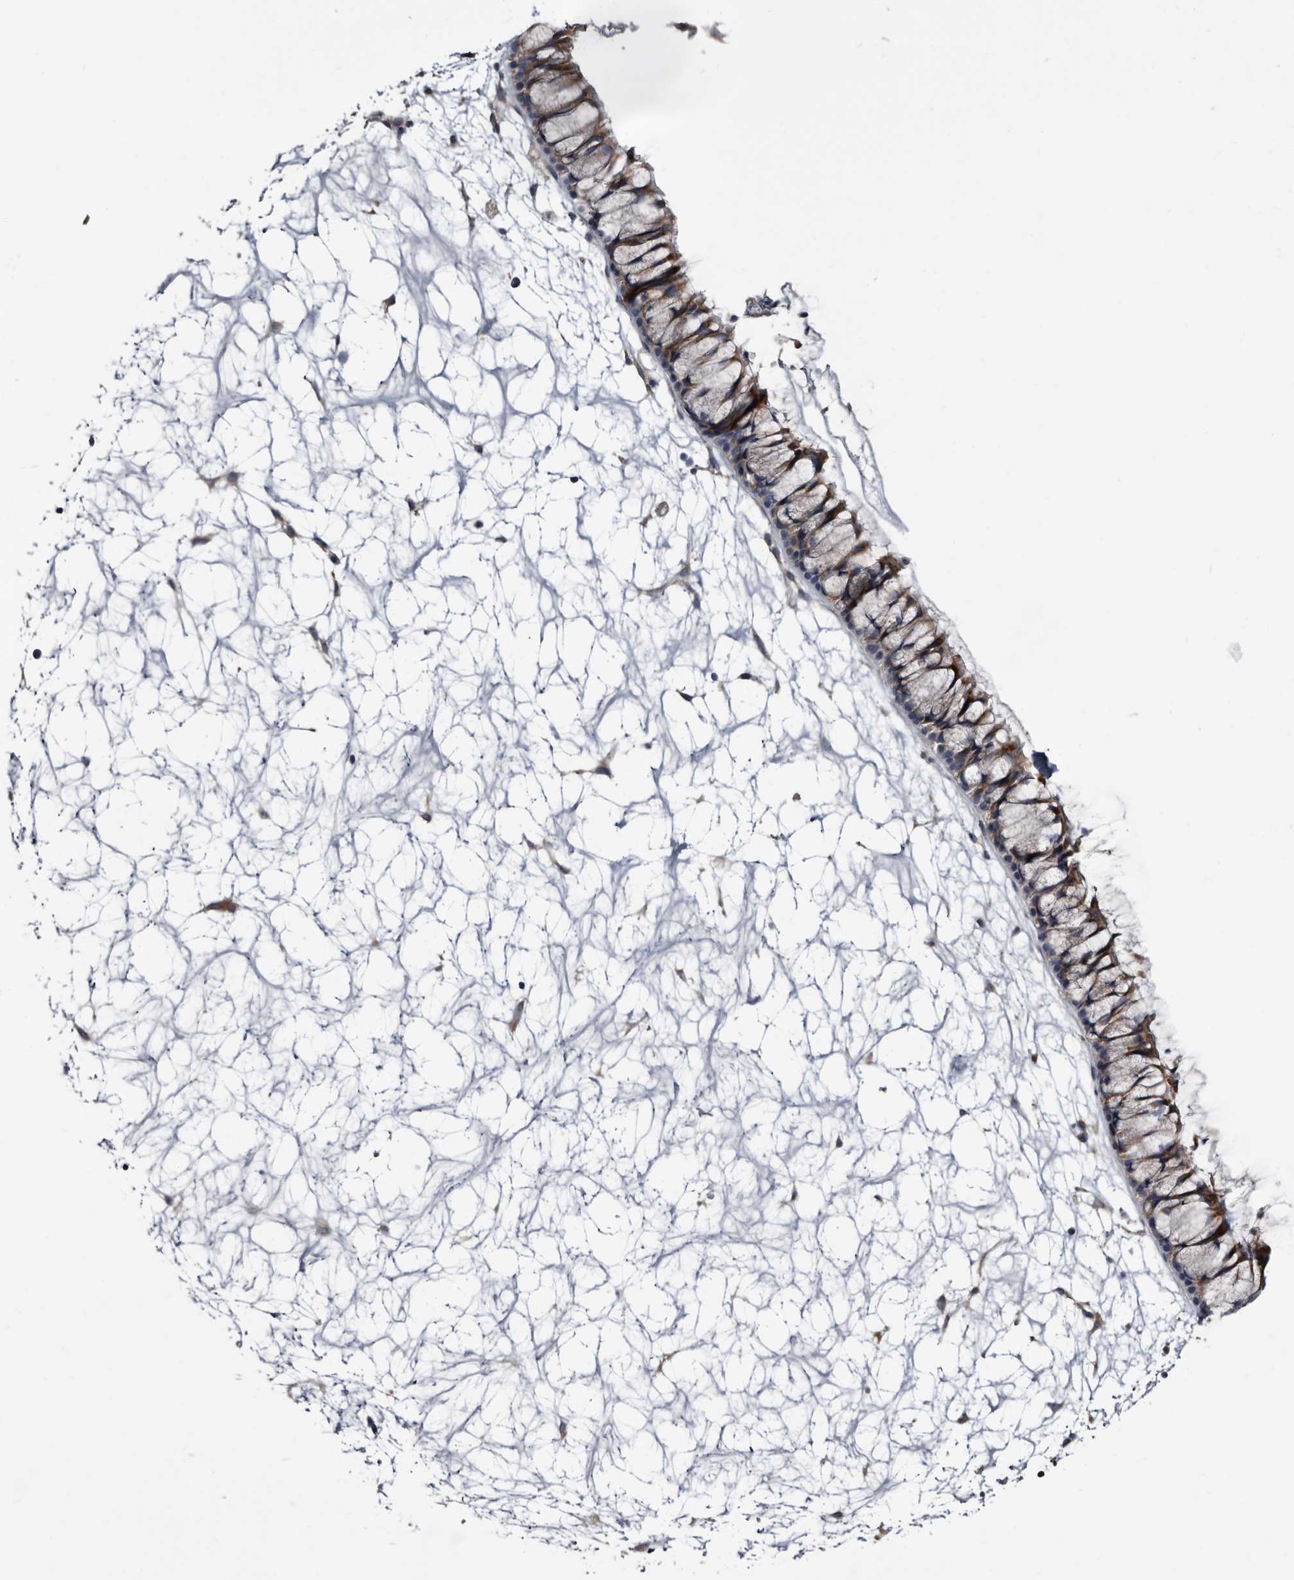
{"staining": {"intensity": "moderate", "quantity": ">75%", "location": "cytoplasmic/membranous"}, "tissue": "nasopharynx", "cell_type": "Respiratory epithelial cells", "image_type": "normal", "snomed": [{"axis": "morphology", "description": "Normal tissue, NOS"}, {"axis": "topography", "description": "Nasopharynx"}], "caption": "The photomicrograph exhibits immunohistochemical staining of unremarkable nasopharynx. There is moderate cytoplasmic/membranous expression is identified in about >75% of respiratory epithelial cells. (DAB (3,3'-diaminobenzidine) = brown stain, brightfield microscopy at high magnification).", "gene": "IARS1", "patient": {"sex": "male", "age": 64}}